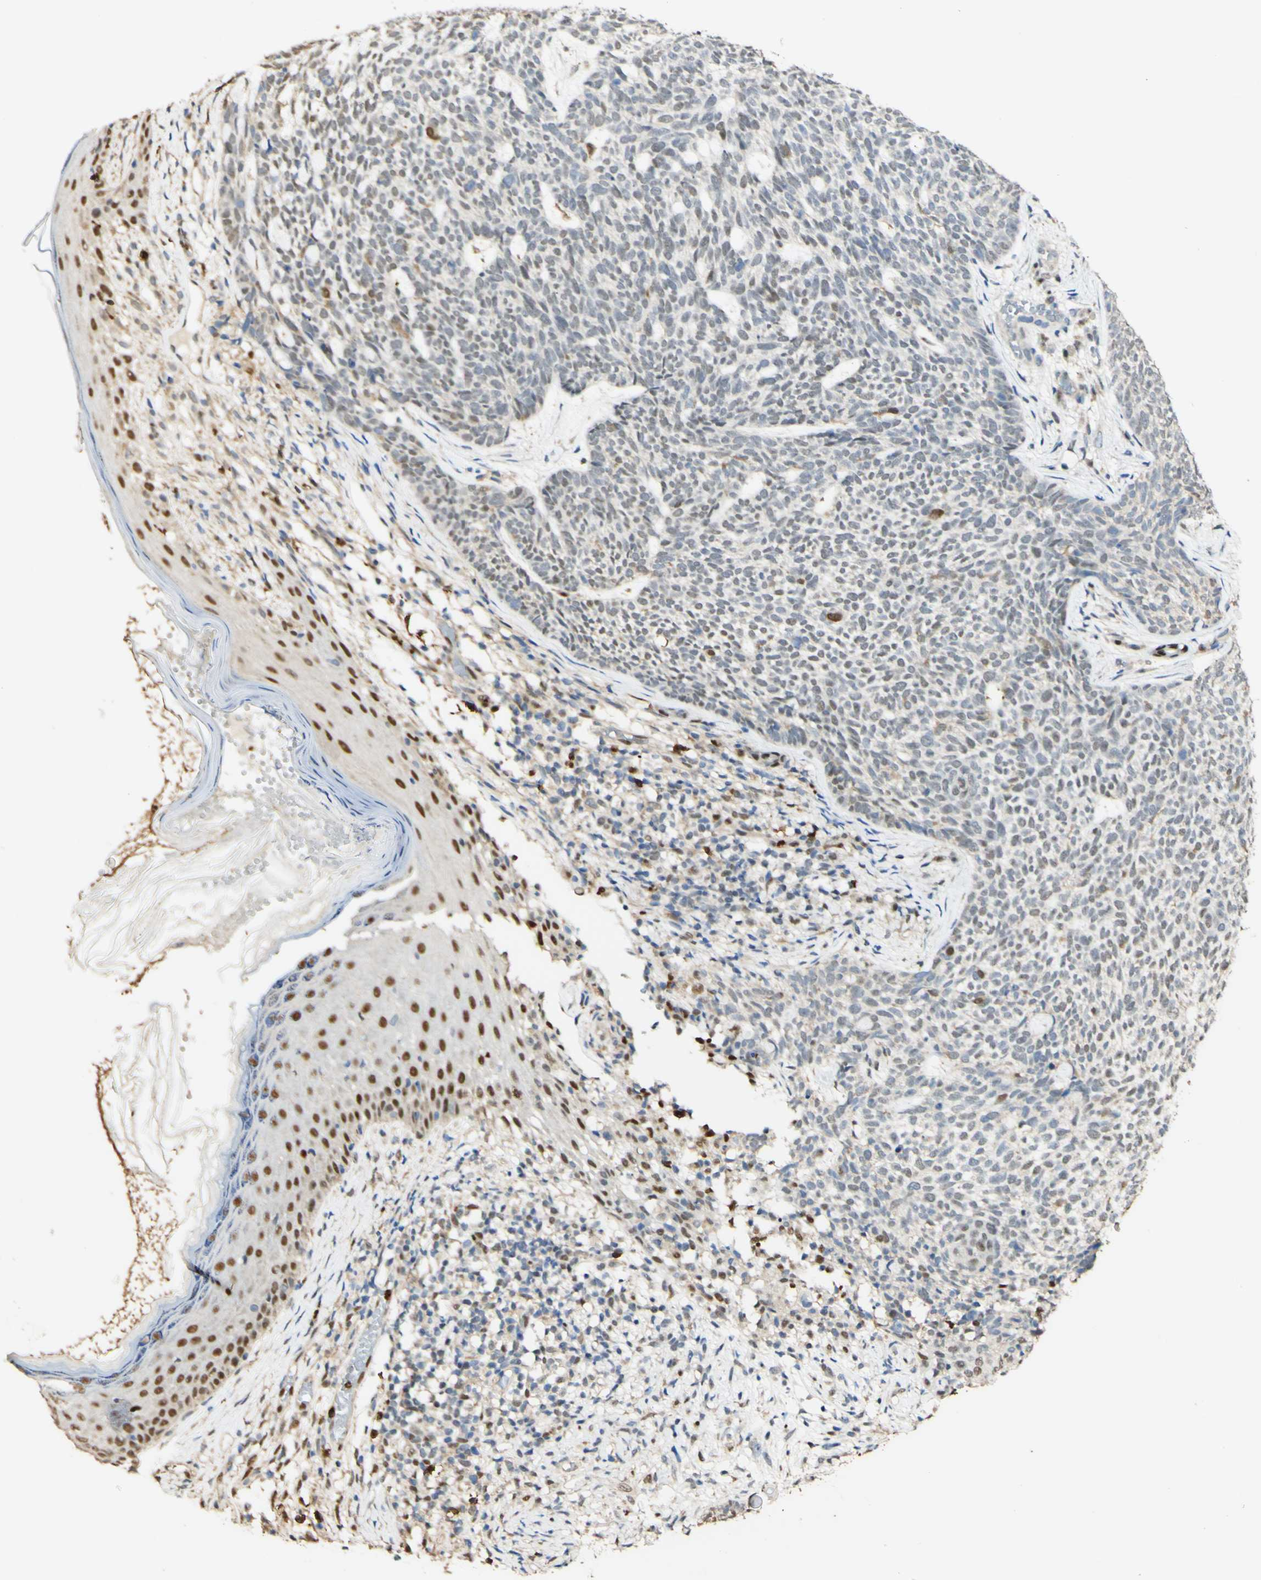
{"staining": {"intensity": "negative", "quantity": "none", "location": "none"}, "tissue": "skin cancer", "cell_type": "Tumor cells", "image_type": "cancer", "snomed": [{"axis": "morphology", "description": "Basal cell carcinoma"}, {"axis": "topography", "description": "Skin"}], "caption": "A photomicrograph of skin cancer stained for a protein reveals no brown staining in tumor cells.", "gene": "MAP3K4", "patient": {"sex": "female", "age": 84}}